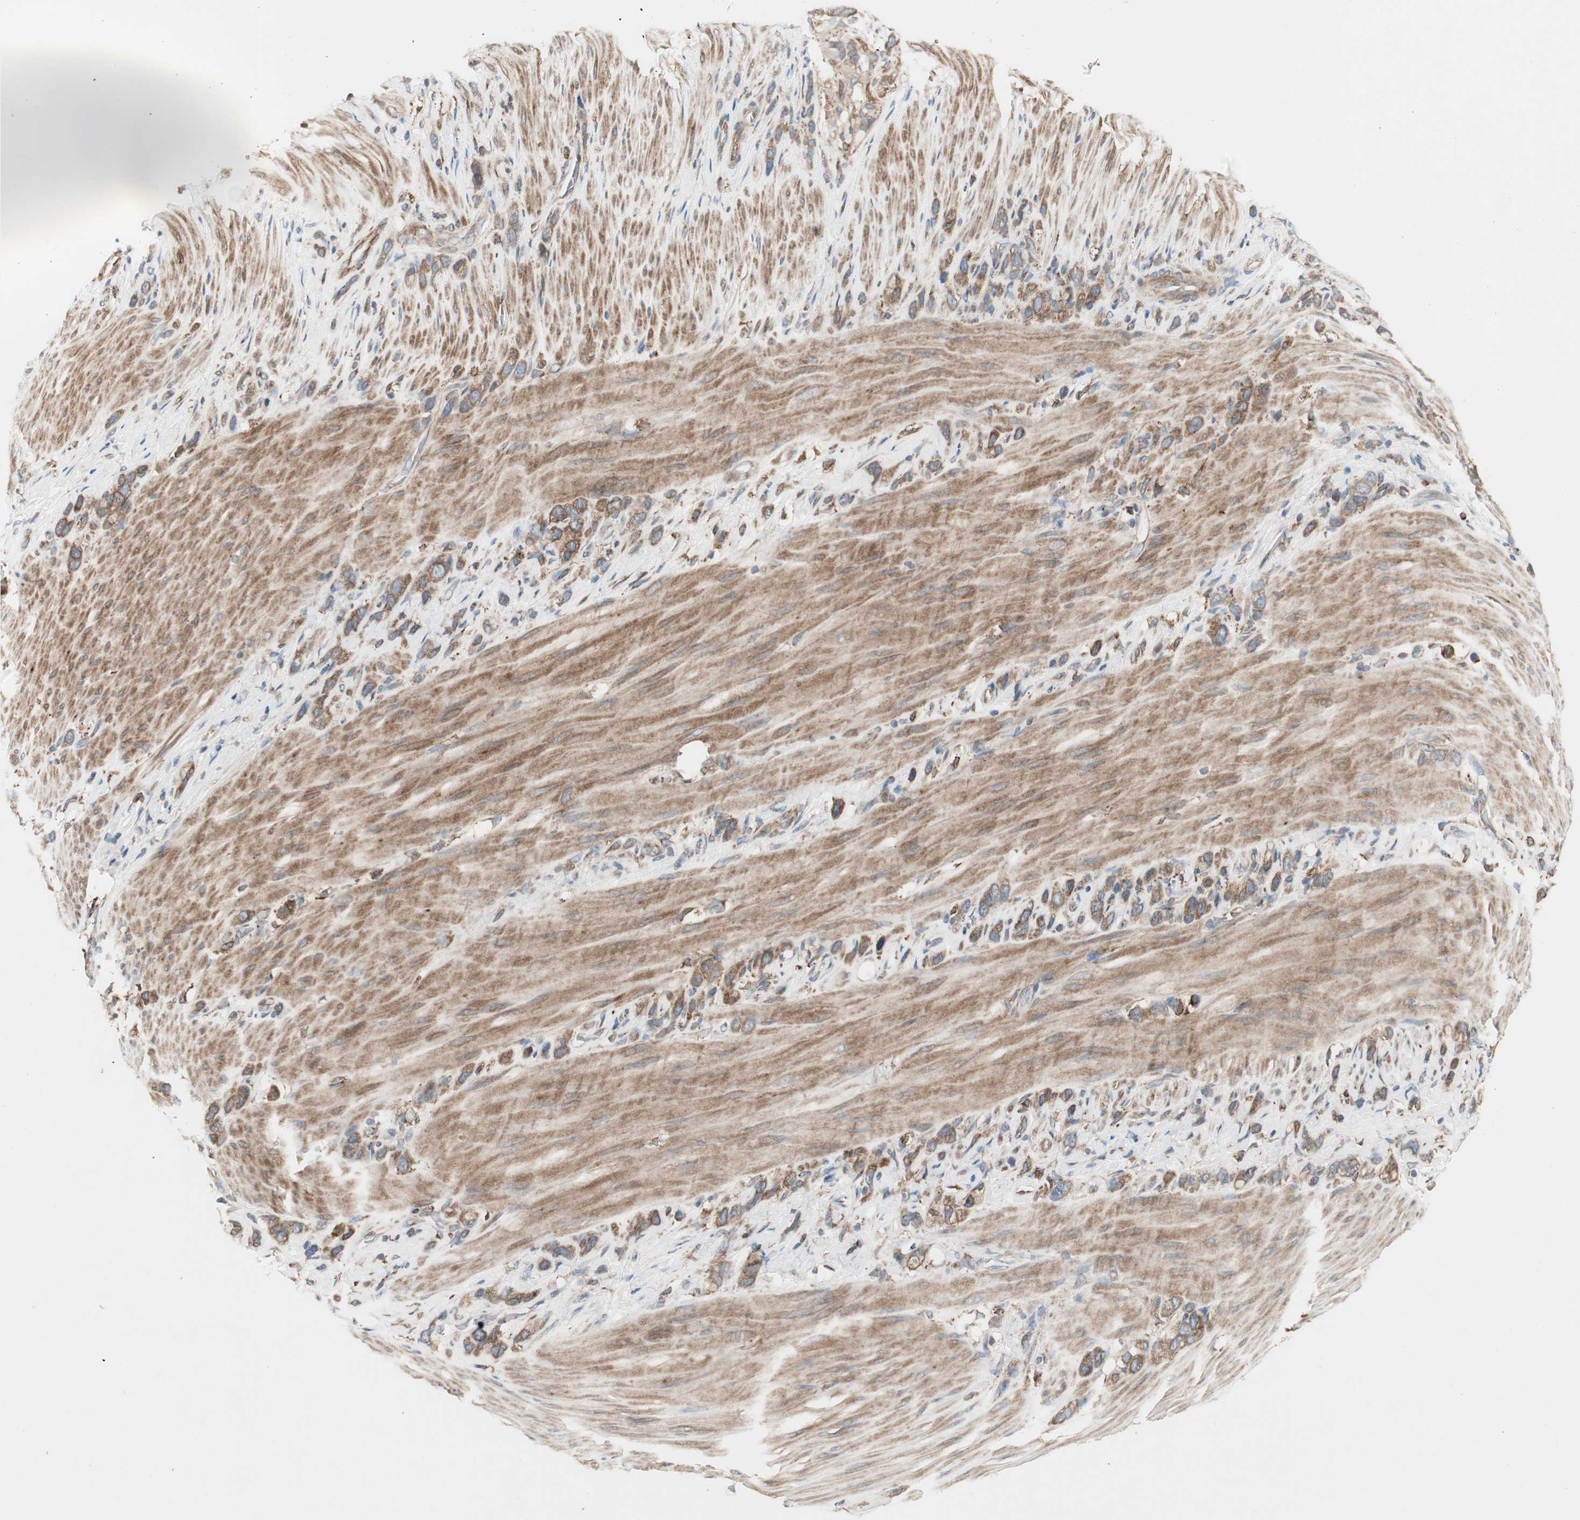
{"staining": {"intensity": "moderate", "quantity": ">75%", "location": "cytoplasmic/membranous"}, "tissue": "stomach cancer", "cell_type": "Tumor cells", "image_type": "cancer", "snomed": [{"axis": "morphology", "description": "Normal tissue, NOS"}, {"axis": "morphology", "description": "Adenocarcinoma, NOS"}, {"axis": "morphology", "description": "Adenocarcinoma, High grade"}, {"axis": "topography", "description": "Stomach, upper"}, {"axis": "topography", "description": "Stomach"}], "caption": "Stomach cancer stained for a protein reveals moderate cytoplasmic/membranous positivity in tumor cells.", "gene": "H6PD", "patient": {"sex": "female", "age": 65}}